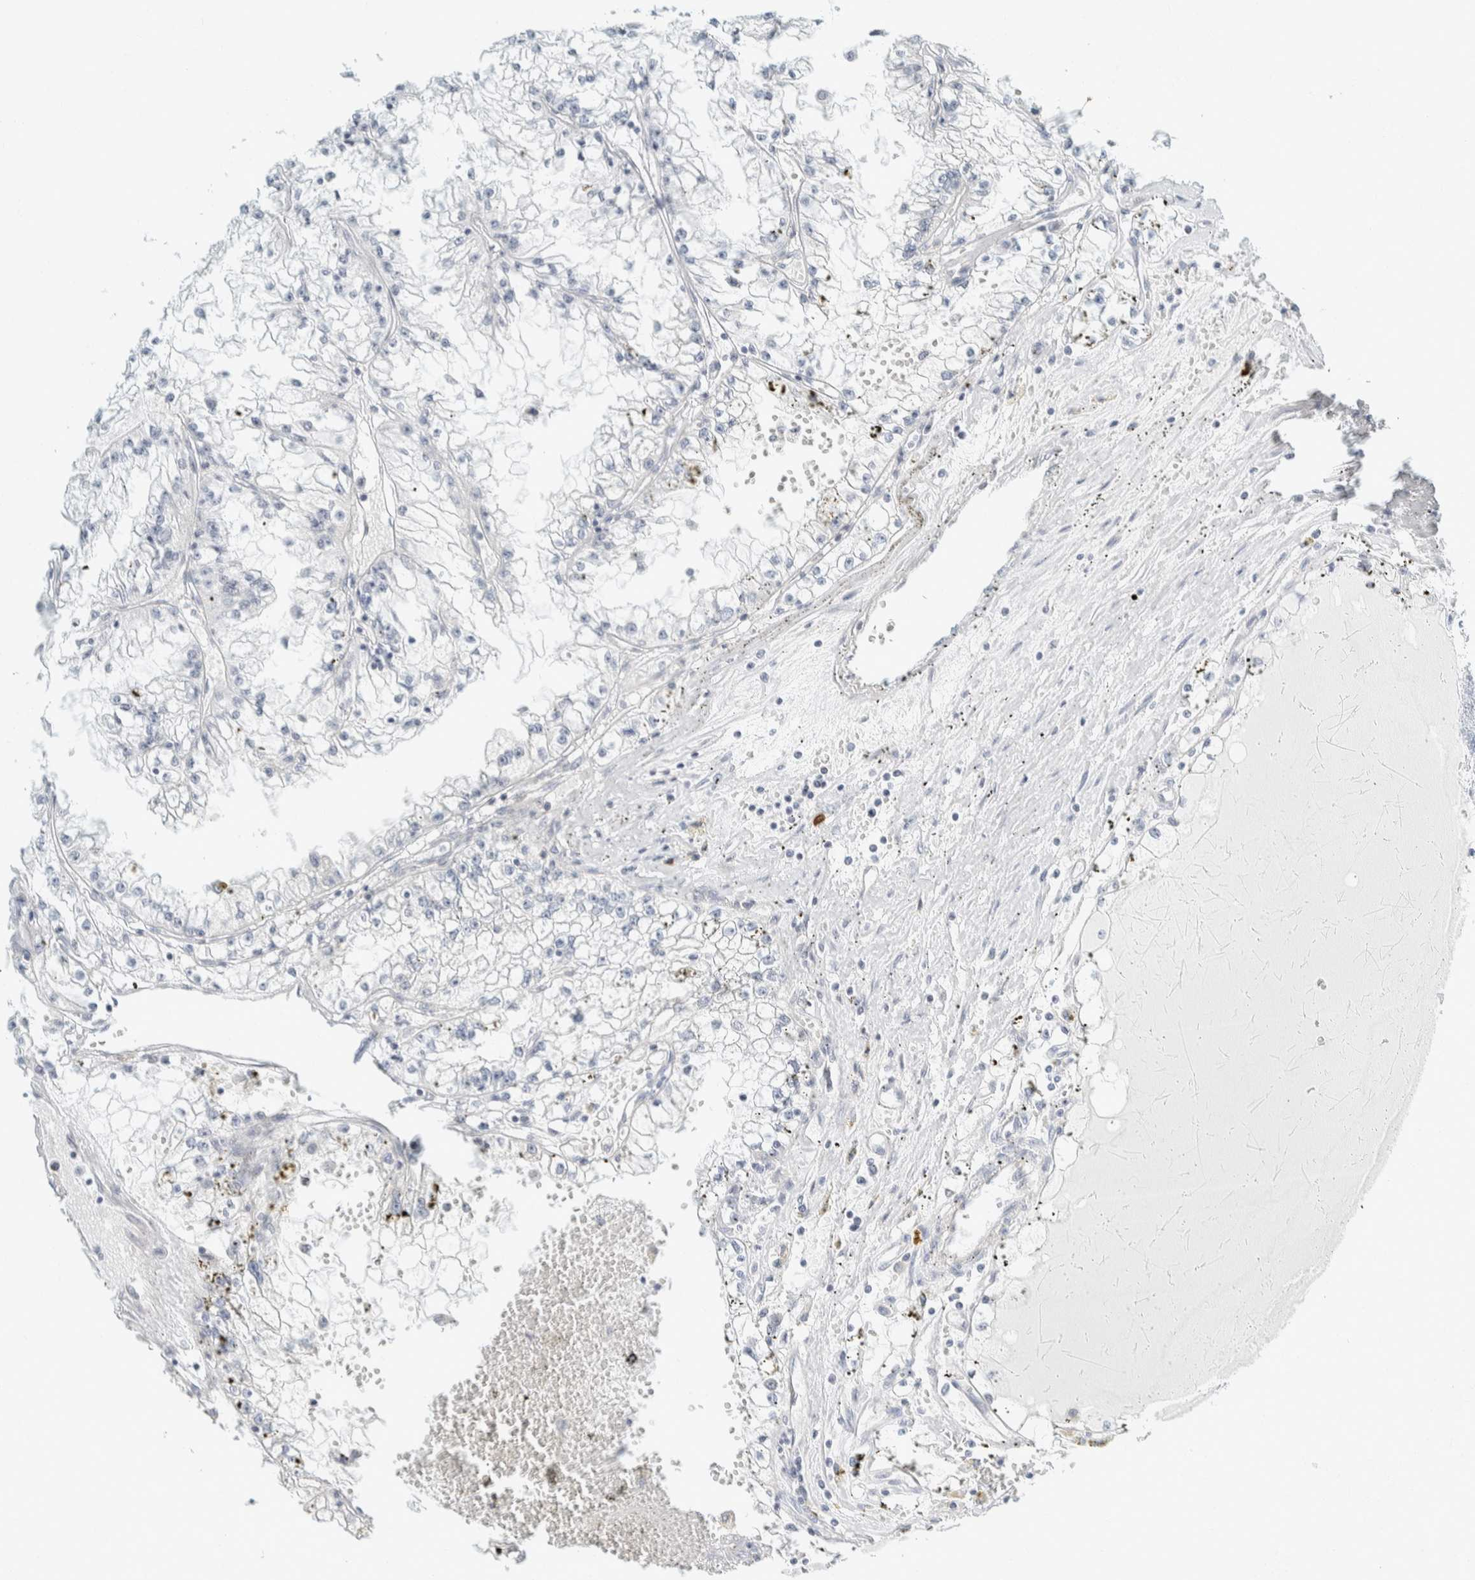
{"staining": {"intensity": "negative", "quantity": "none", "location": "none"}, "tissue": "renal cancer", "cell_type": "Tumor cells", "image_type": "cancer", "snomed": [{"axis": "morphology", "description": "Adenocarcinoma, NOS"}, {"axis": "topography", "description": "Kidney"}], "caption": "Immunohistochemistry photomicrograph of neoplastic tissue: human renal cancer stained with DAB shows no significant protein staining in tumor cells.", "gene": "ARHGAP27", "patient": {"sex": "male", "age": 56}}